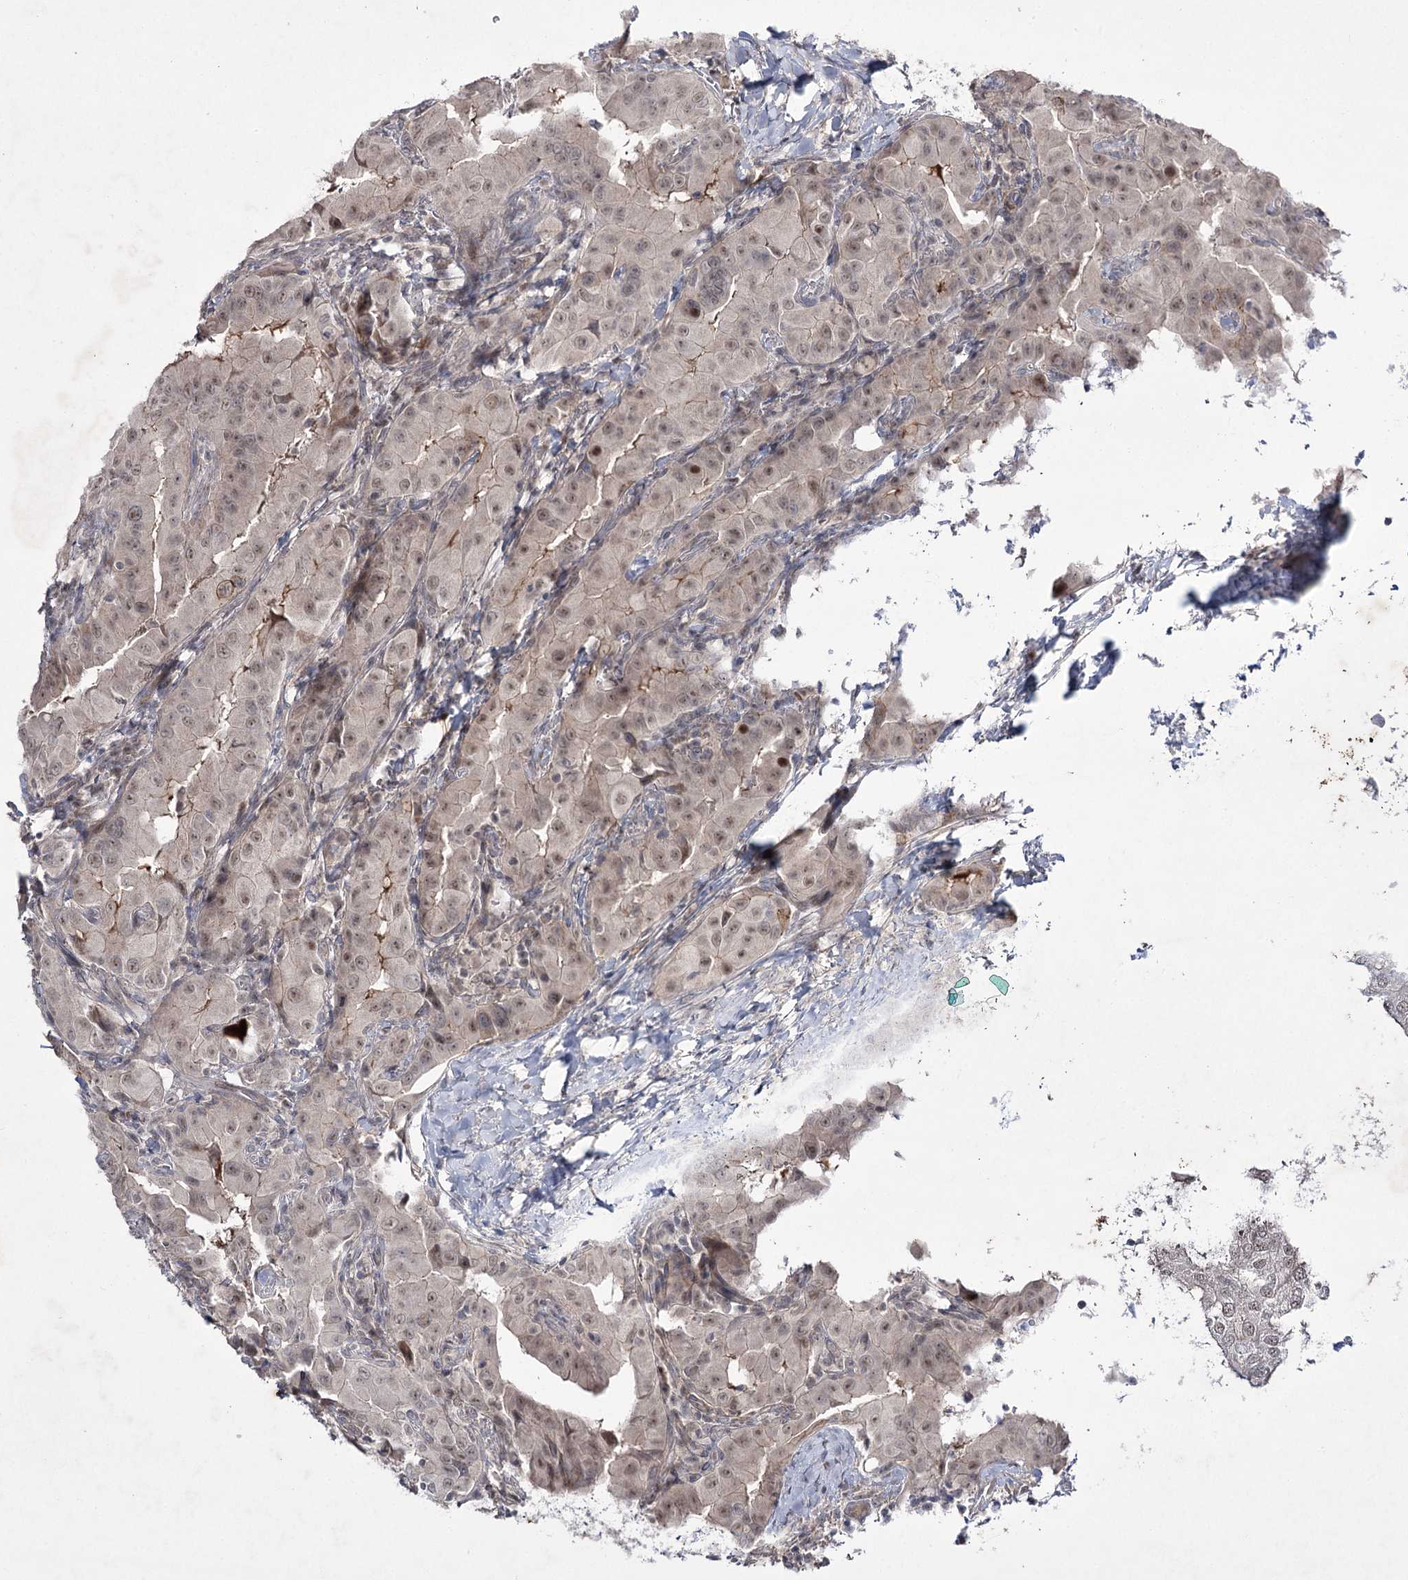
{"staining": {"intensity": "weak", "quantity": ">75%", "location": "nuclear"}, "tissue": "thyroid cancer", "cell_type": "Tumor cells", "image_type": "cancer", "snomed": [{"axis": "morphology", "description": "Papillary adenocarcinoma, NOS"}, {"axis": "topography", "description": "Thyroid gland"}], "caption": "IHC staining of thyroid papillary adenocarcinoma, which demonstrates low levels of weak nuclear positivity in approximately >75% of tumor cells indicating weak nuclear protein staining. The staining was performed using DAB (brown) for protein detection and nuclei were counterstained in hematoxylin (blue).", "gene": "HOXC11", "patient": {"sex": "male", "age": 33}}